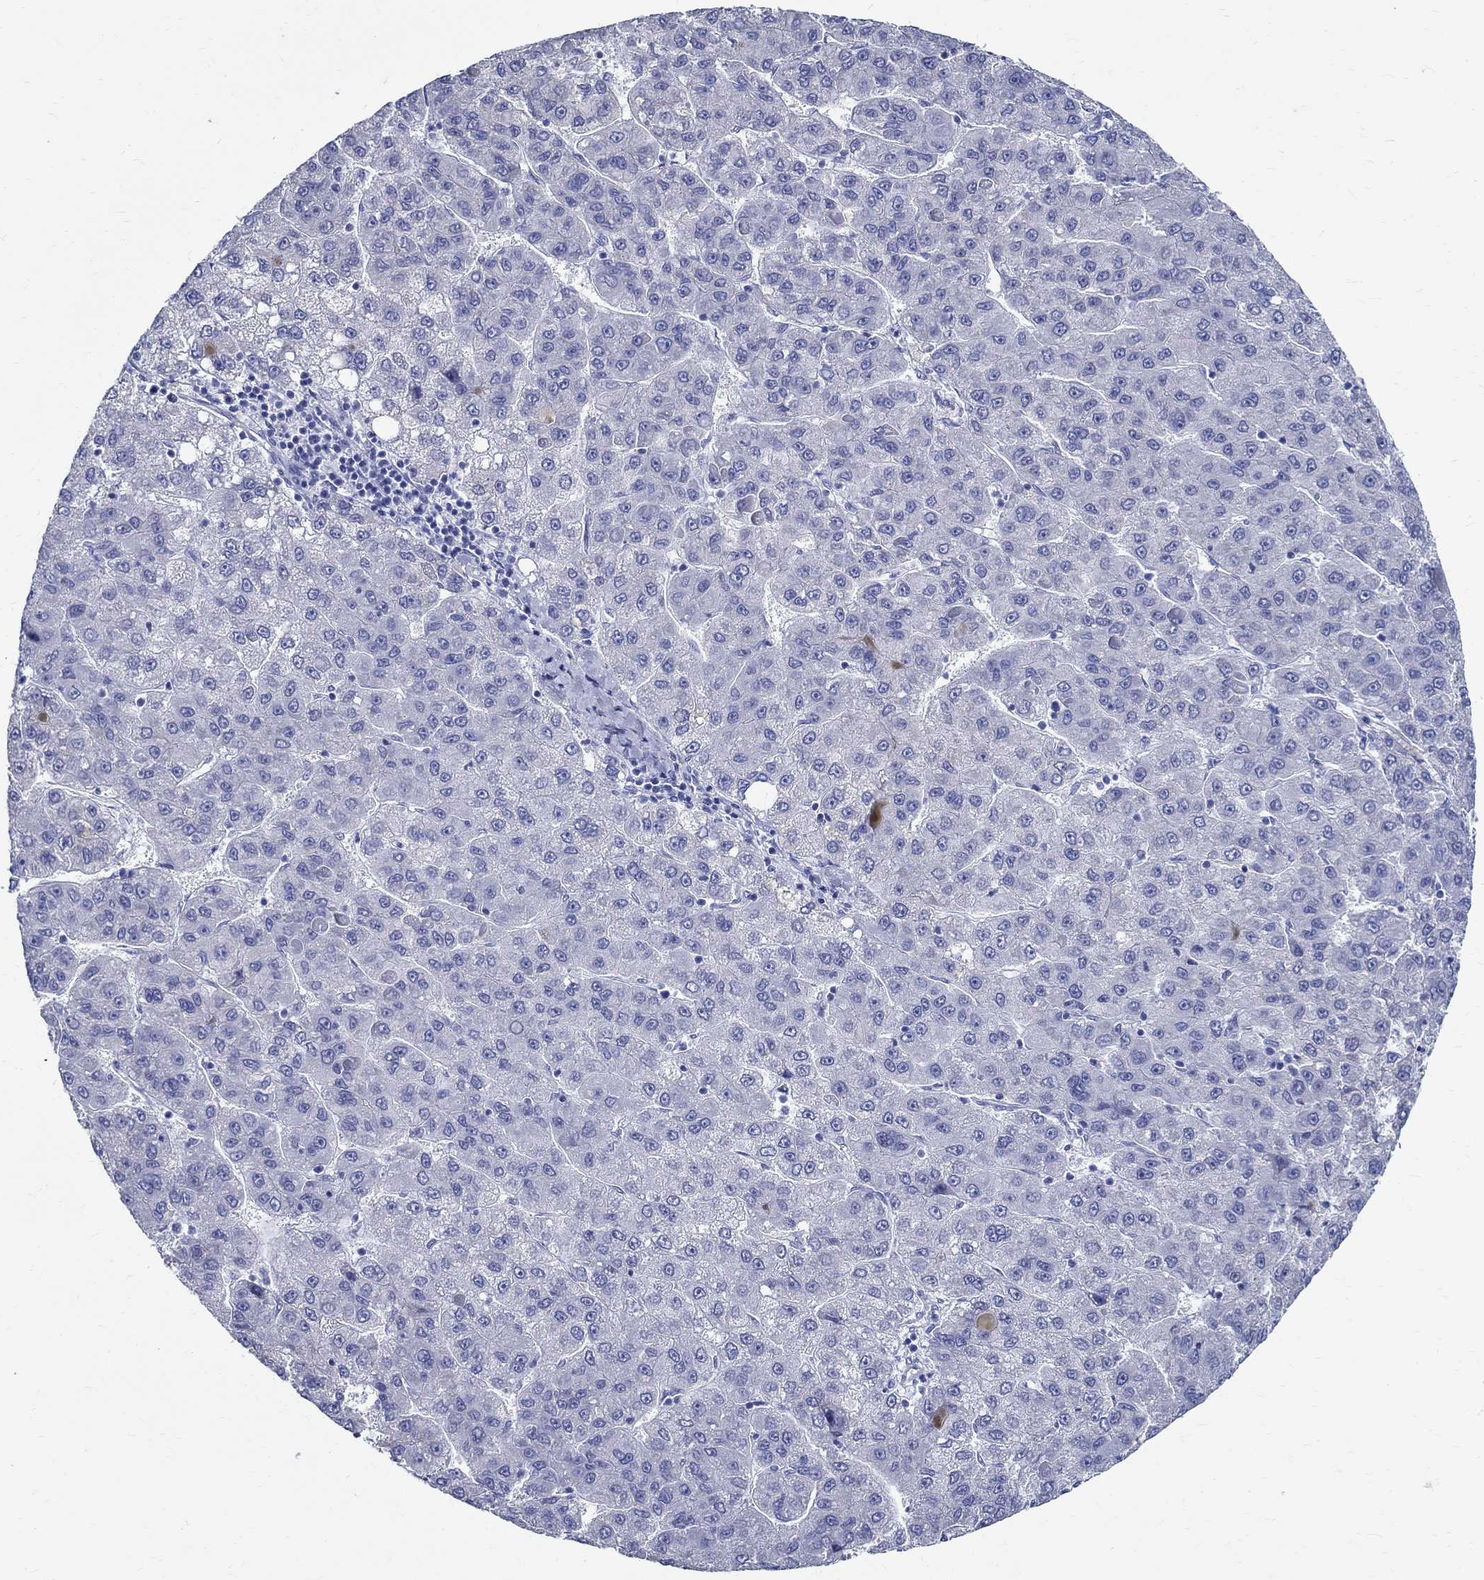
{"staining": {"intensity": "negative", "quantity": "none", "location": "none"}, "tissue": "liver cancer", "cell_type": "Tumor cells", "image_type": "cancer", "snomed": [{"axis": "morphology", "description": "Carcinoma, Hepatocellular, NOS"}, {"axis": "topography", "description": "Liver"}], "caption": "This is an IHC image of hepatocellular carcinoma (liver). There is no expression in tumor cells.", "gene": "TSPAN16", "patient": {"sex": "female", "age": 82}}